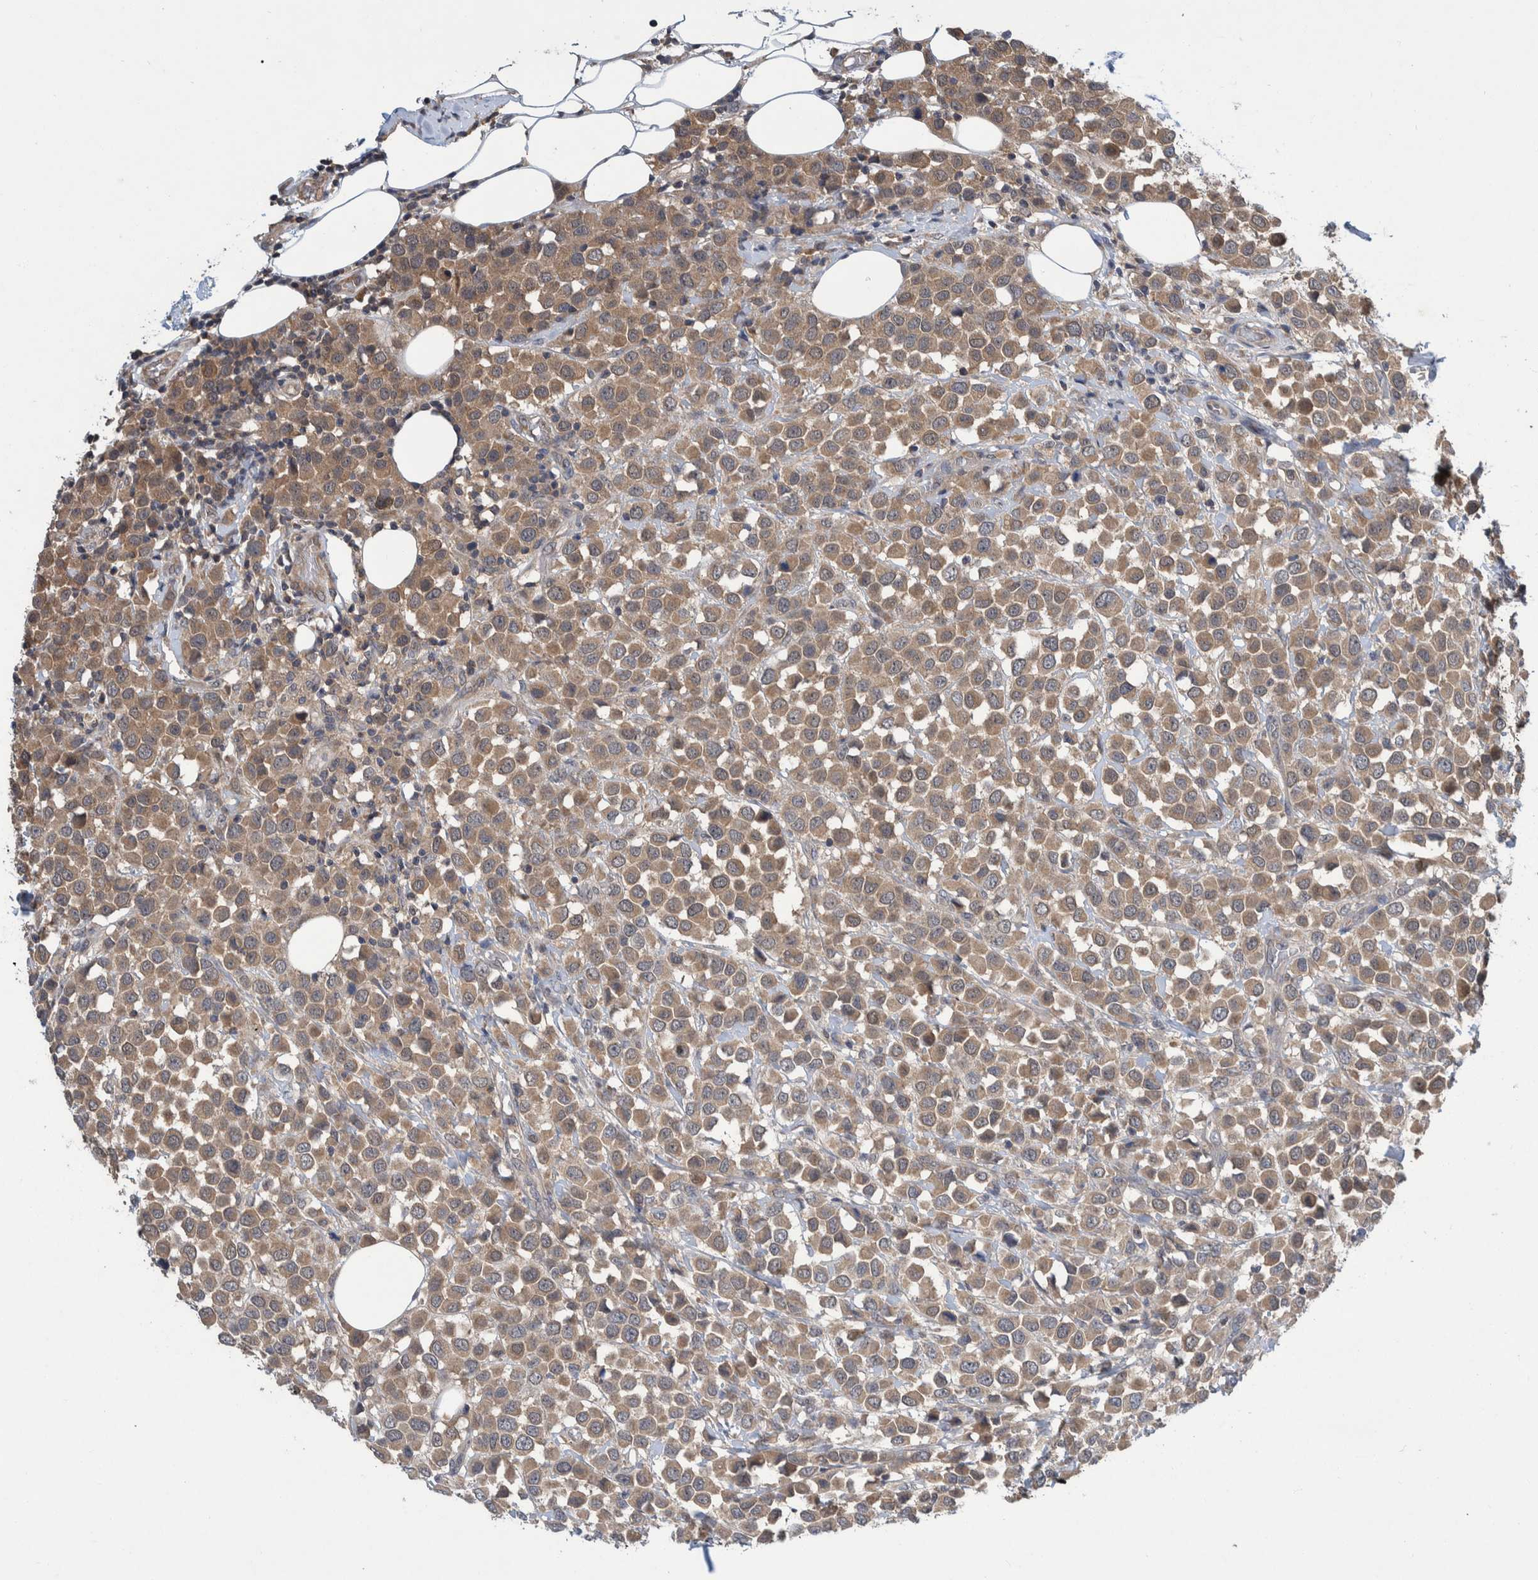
{"staining": {"intensity": "moderate", "quantity": ">75%", "location": "cytoplasmic/membranous"}, "tissue": "breast cancer", "cell_type": "Tumor cells", "image_type": "cancer", "snomed": [{"axis": "morphology", "description": "Duct carcinoma"}, {"axis": "topography", "description": "Breast"}], "caption": "Immunohistochemistry (IHC) micrograph of human breast cancer (invasive ductal carcinoma) stained for a protein (brown), which reveals medium levels of moderate cytoplasmic/membranous staining in about >75% of tumor cells.", "gene": "PLPBP", "patient": {"sex": "female", "age": 61}}